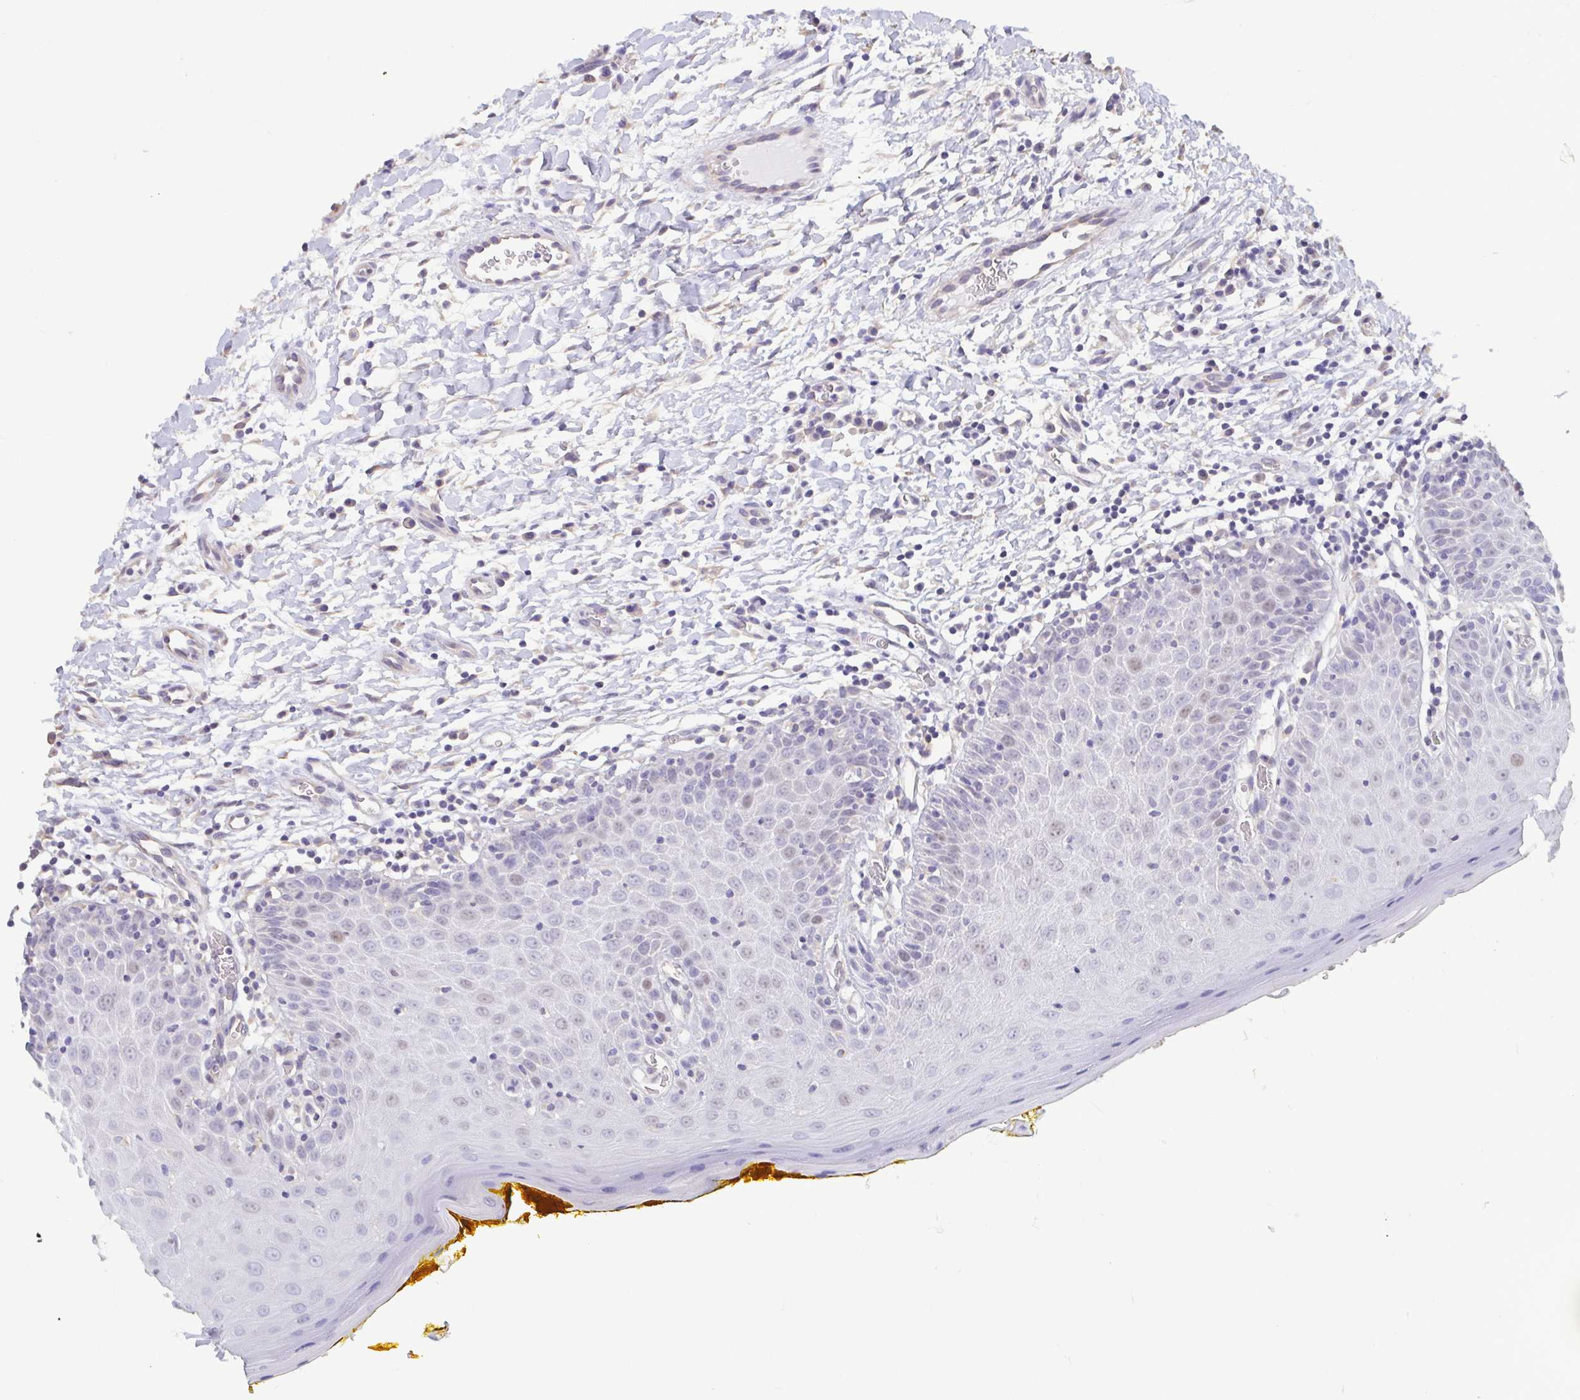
{"staining": {"intensity": "negative", "quantity": "none", "location": "none"}, "tissue": "oral mucosa", "cell_type": "Squamous epithelial cells", "image_type": "normal", "snomed": [{"axis": "morphology", "description": "Normal tissue, NOS"}, {"axis": "topography", "description": "Oral tissue"}, {"axis": "topography", "description": "Tounge, NOS"}], "caption": "Immunohistochemistry (IHC) of benign human oral mucosa shows no staining in squamous epithelial cells.", "gene": "MORC4", "patient": {"sex": "female", "age": 58}}